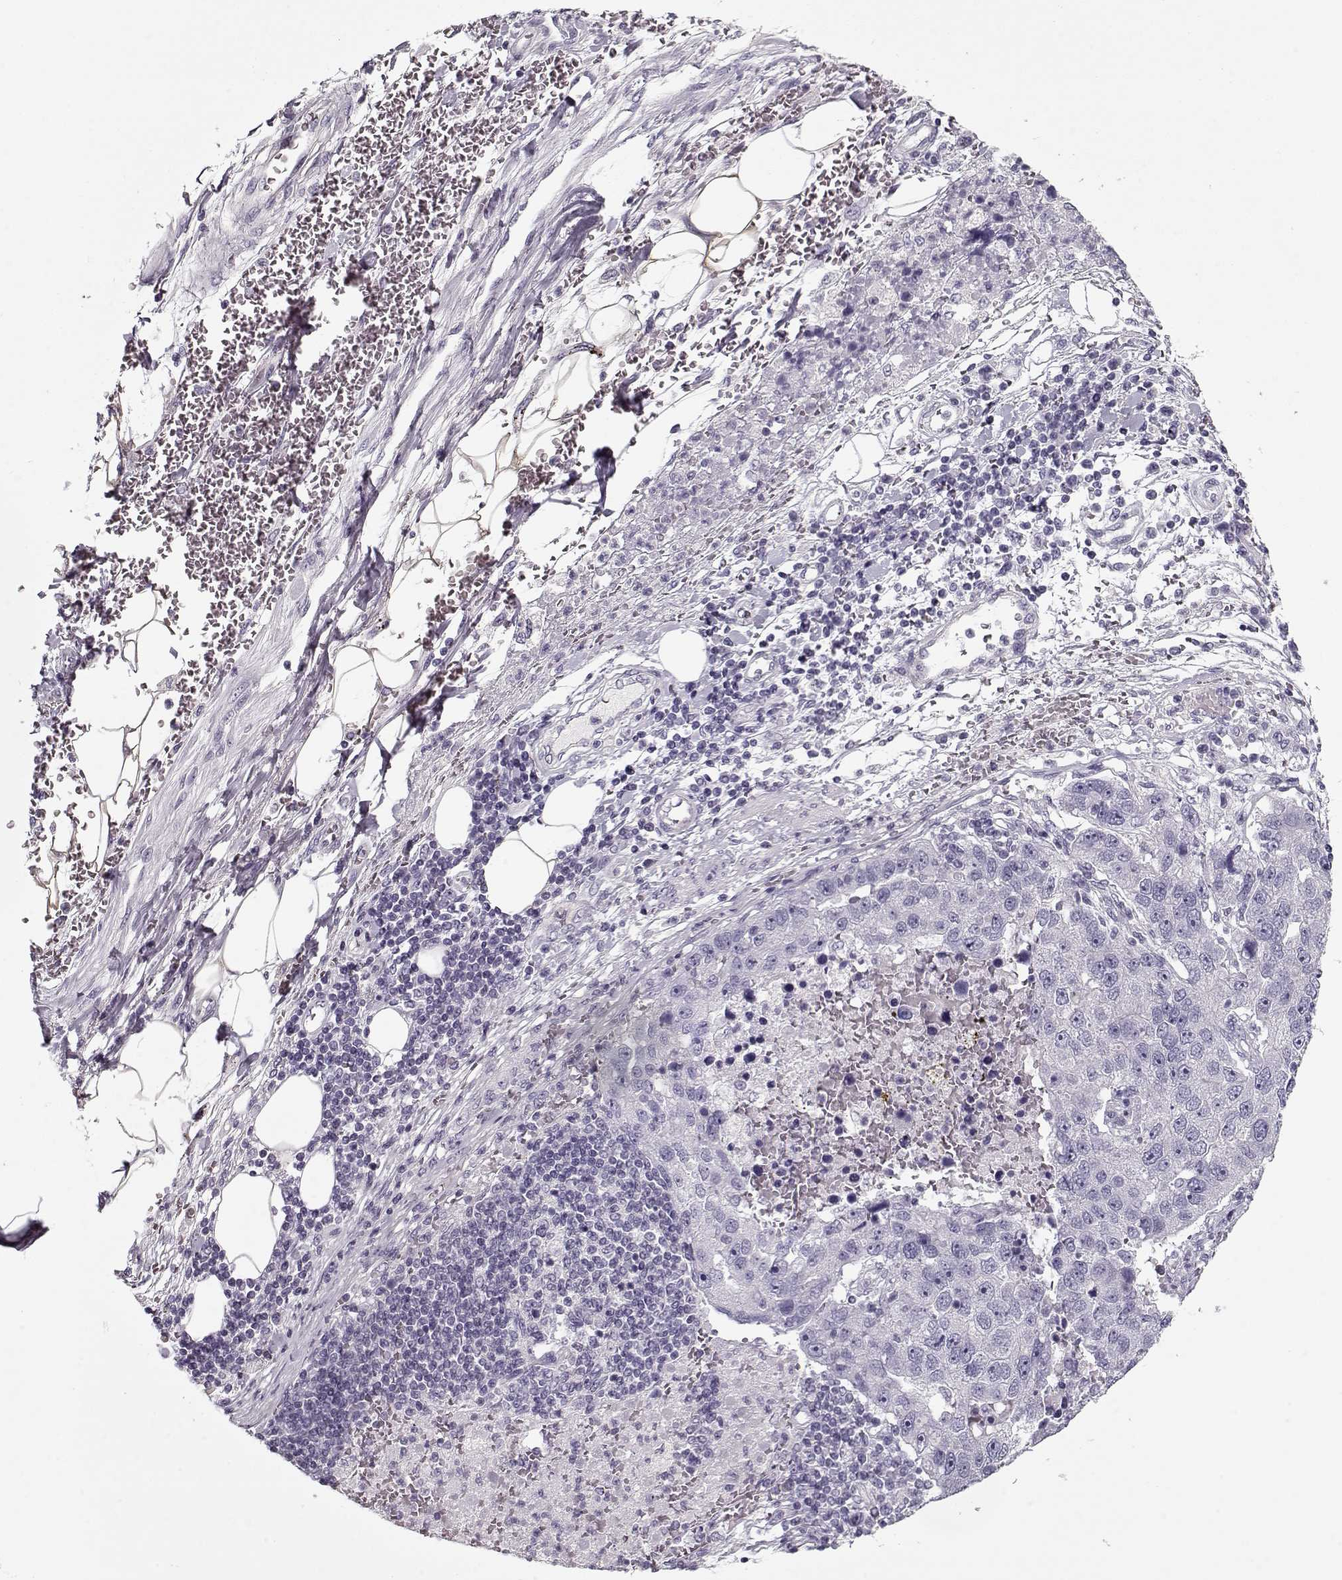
{"staining": {"intensity": "negative", "quantity": "none", "location": "none"}, "tissue": "pancreatic cancer", "cell_type": "Tumor cells", "image_type": "cancer", "snomed": [{"axis": "morphology", "description": "Adenocarcinoma, NOS"}, {"axis": "topography", "description": "Pancreas"}], "caption": "DAB immunohistochemical staining of pancreatic cancer demonstrates no significant expression in tumor cells. (DAB (3,3'-diaminobenzidine) immunohistochemistry visualized using brightfield microscopy, high magnification).", "gene": "CCDC136", "patient": {"sex": "female", "age": 61}}